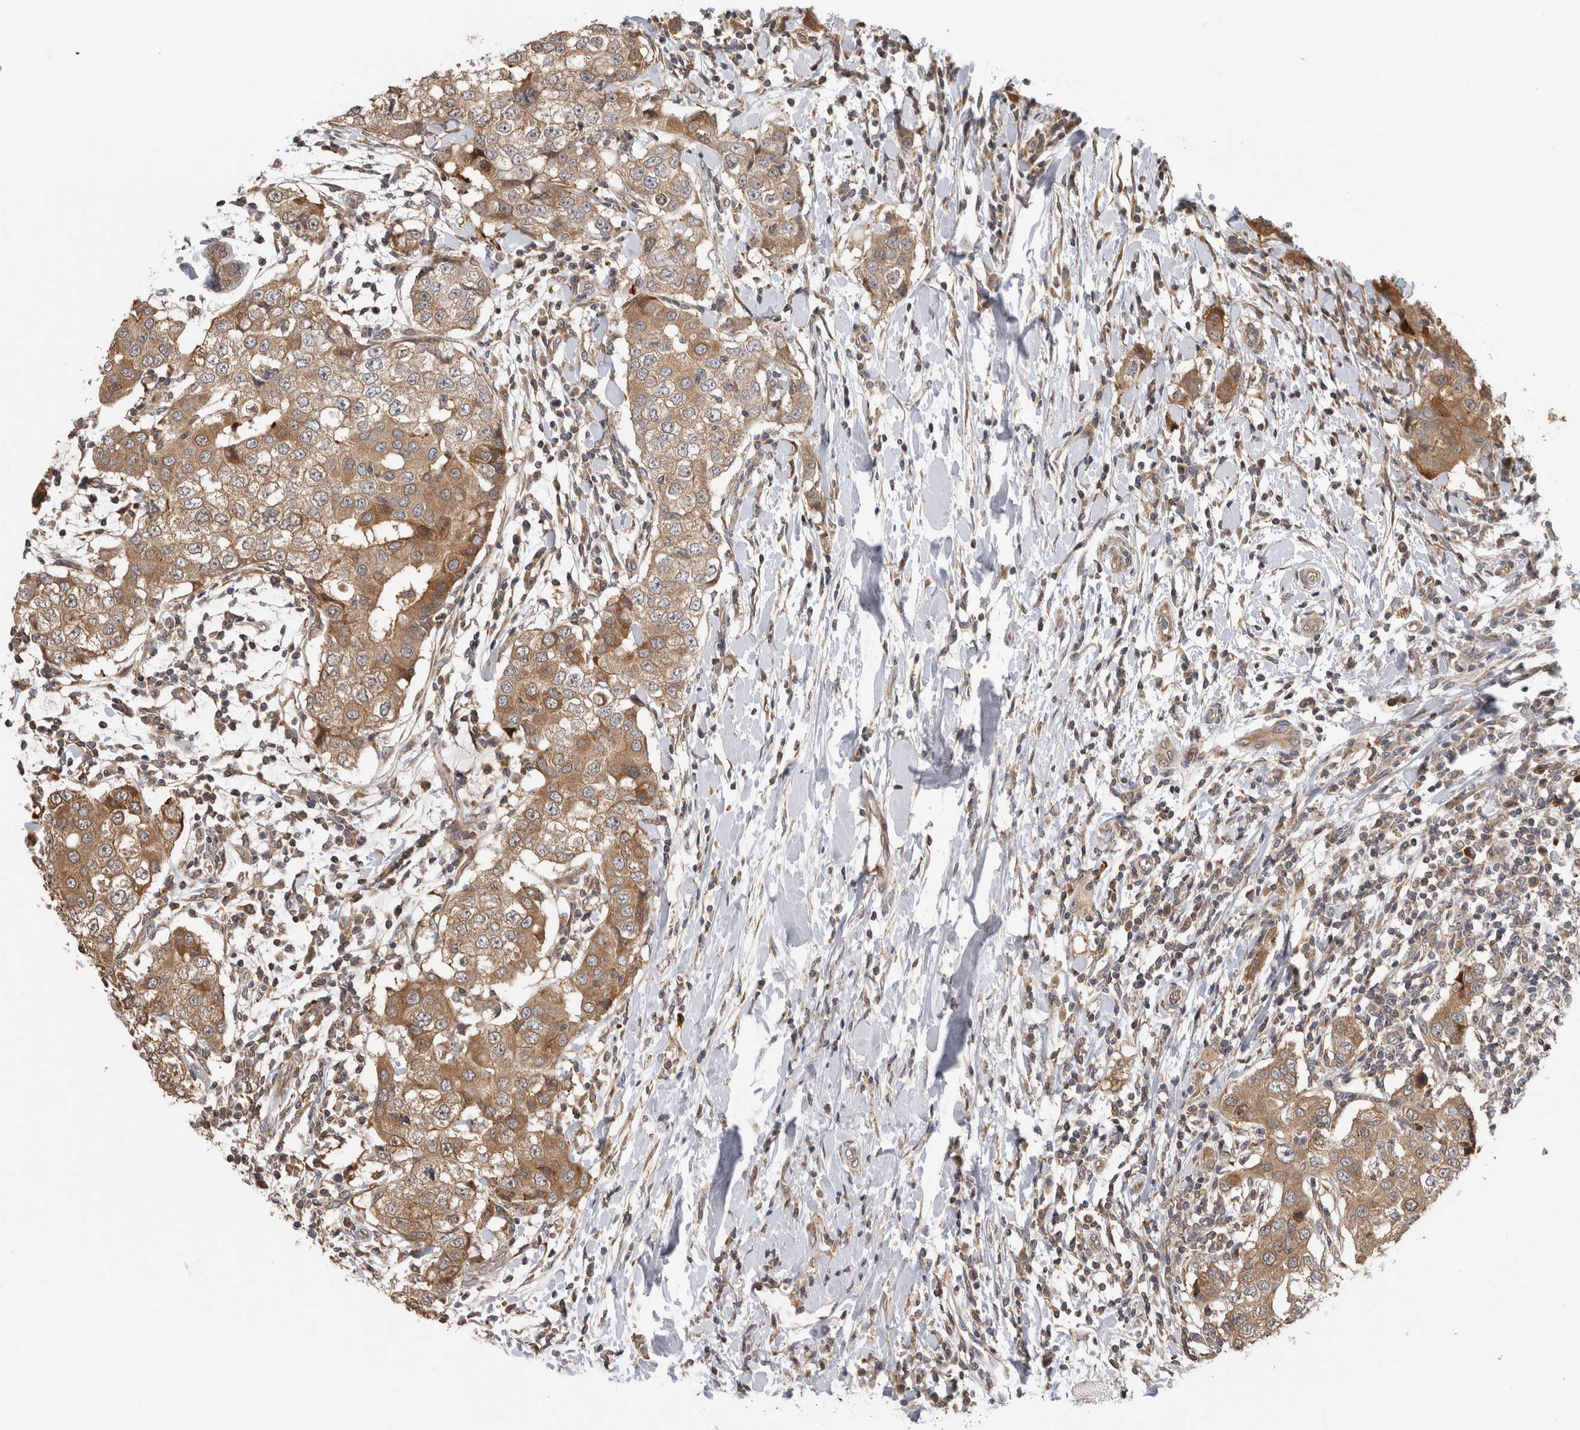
{"staining": {"intensity": "moderate", "quantity": ">75%", "location": "cytoplasmic/membranous"}, "tissue": "breast cancer", "cell_type": "Tumor cells", "image_type": "cancer", "snomed": [{"axis": "morphology", "description": "Duct carcinoma"}, {"axis": "topography", "description": "Breast"}], "caption": "DAB (3,3'-diaminobenzidine) immunohistochemical staining of human invasive ductal carcinoma (breast) demonstrates moderate cytoplasmic/membranous protein staining in approximately >75% of tumor cells. (DAB = brown stain, brightfield microscopy at high magnification).", "gene": "PARP6", "patient": {"sex": "female", "age": 27}}